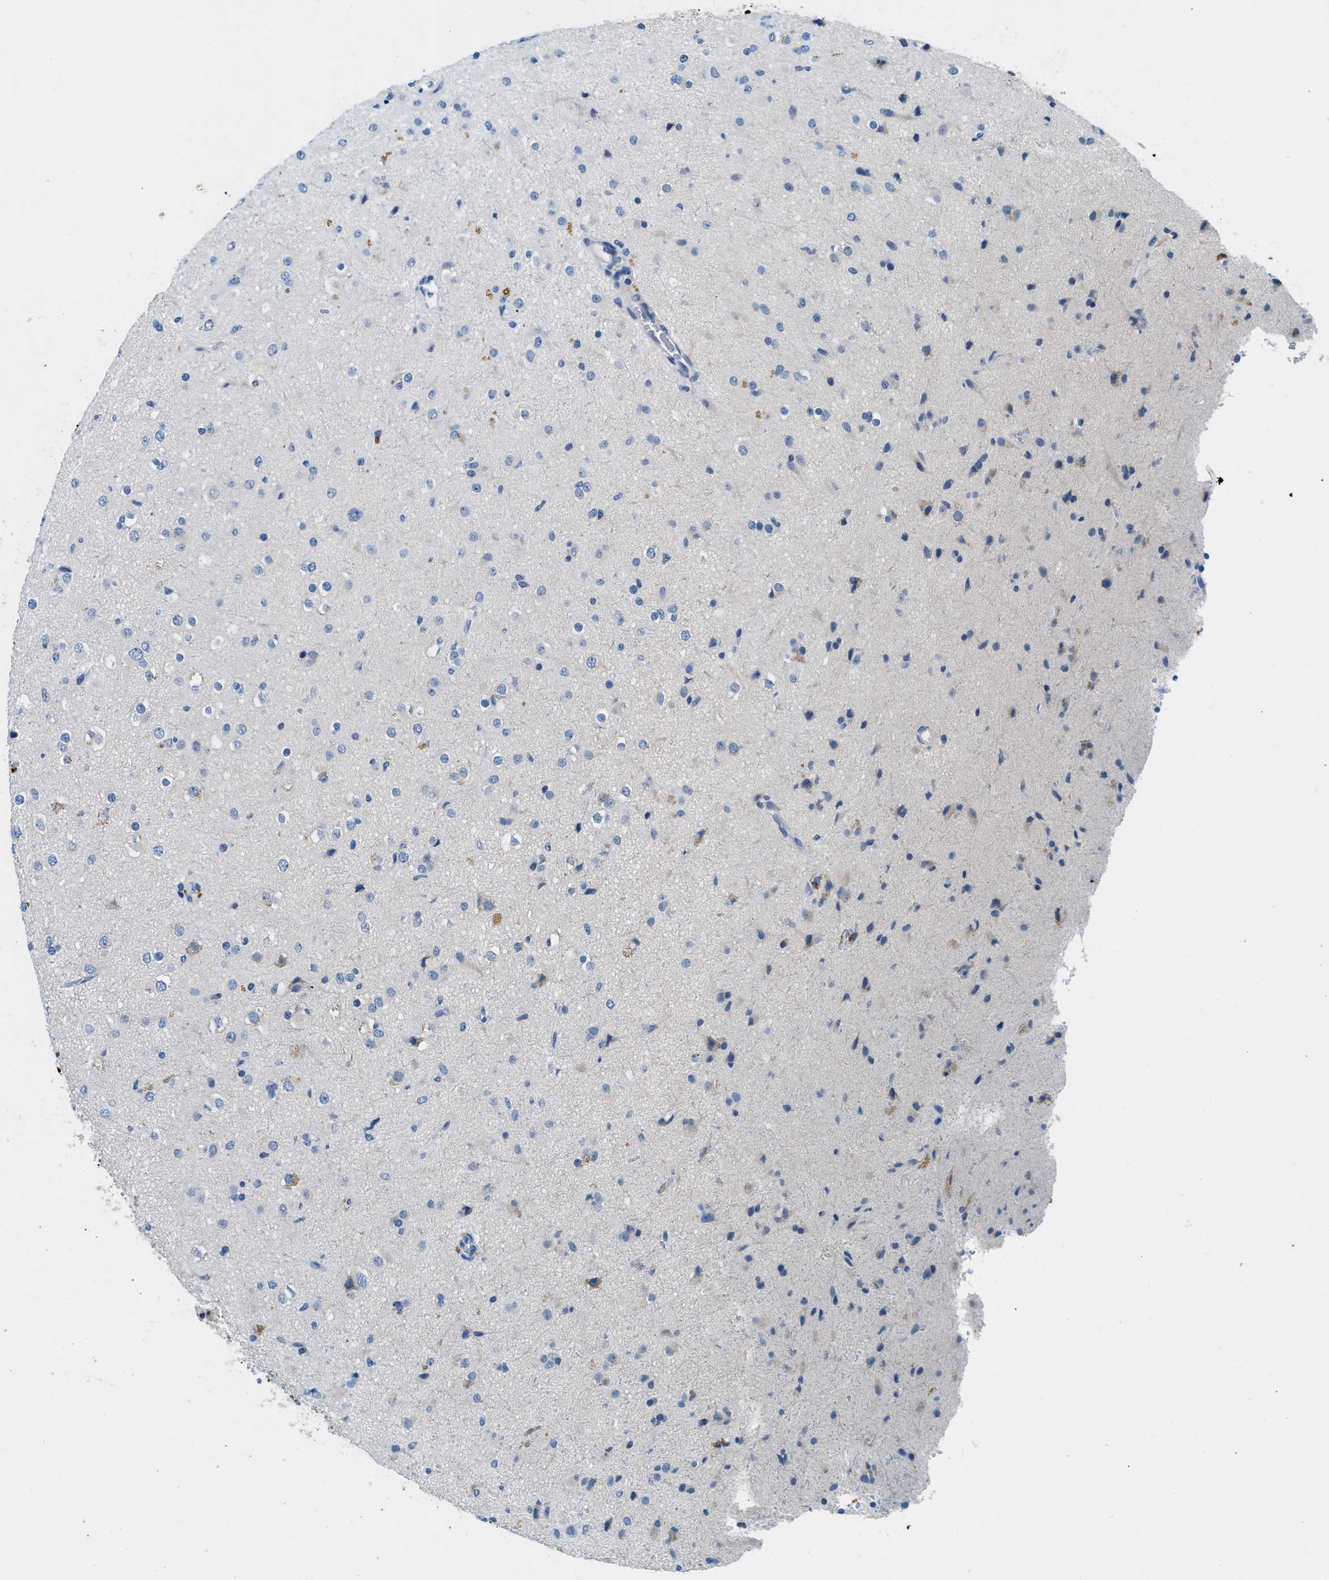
{"staining": {"intensity": "negative", "quantity": "none", "location": "none"}, "tissue": "glioma", "cell_type": "Tumor cells", "image_type": "cancer", "snomed": [{"axis": "morphology", "description": "Glioma, malignant, Low grade"}, {"axis": "topography", "description": "Brain"}], "caption": "Tumor cells are negative for protein expression in human glioma.", "gene": "CFAP20", "patient": {"sex": "male", "age": 65}}